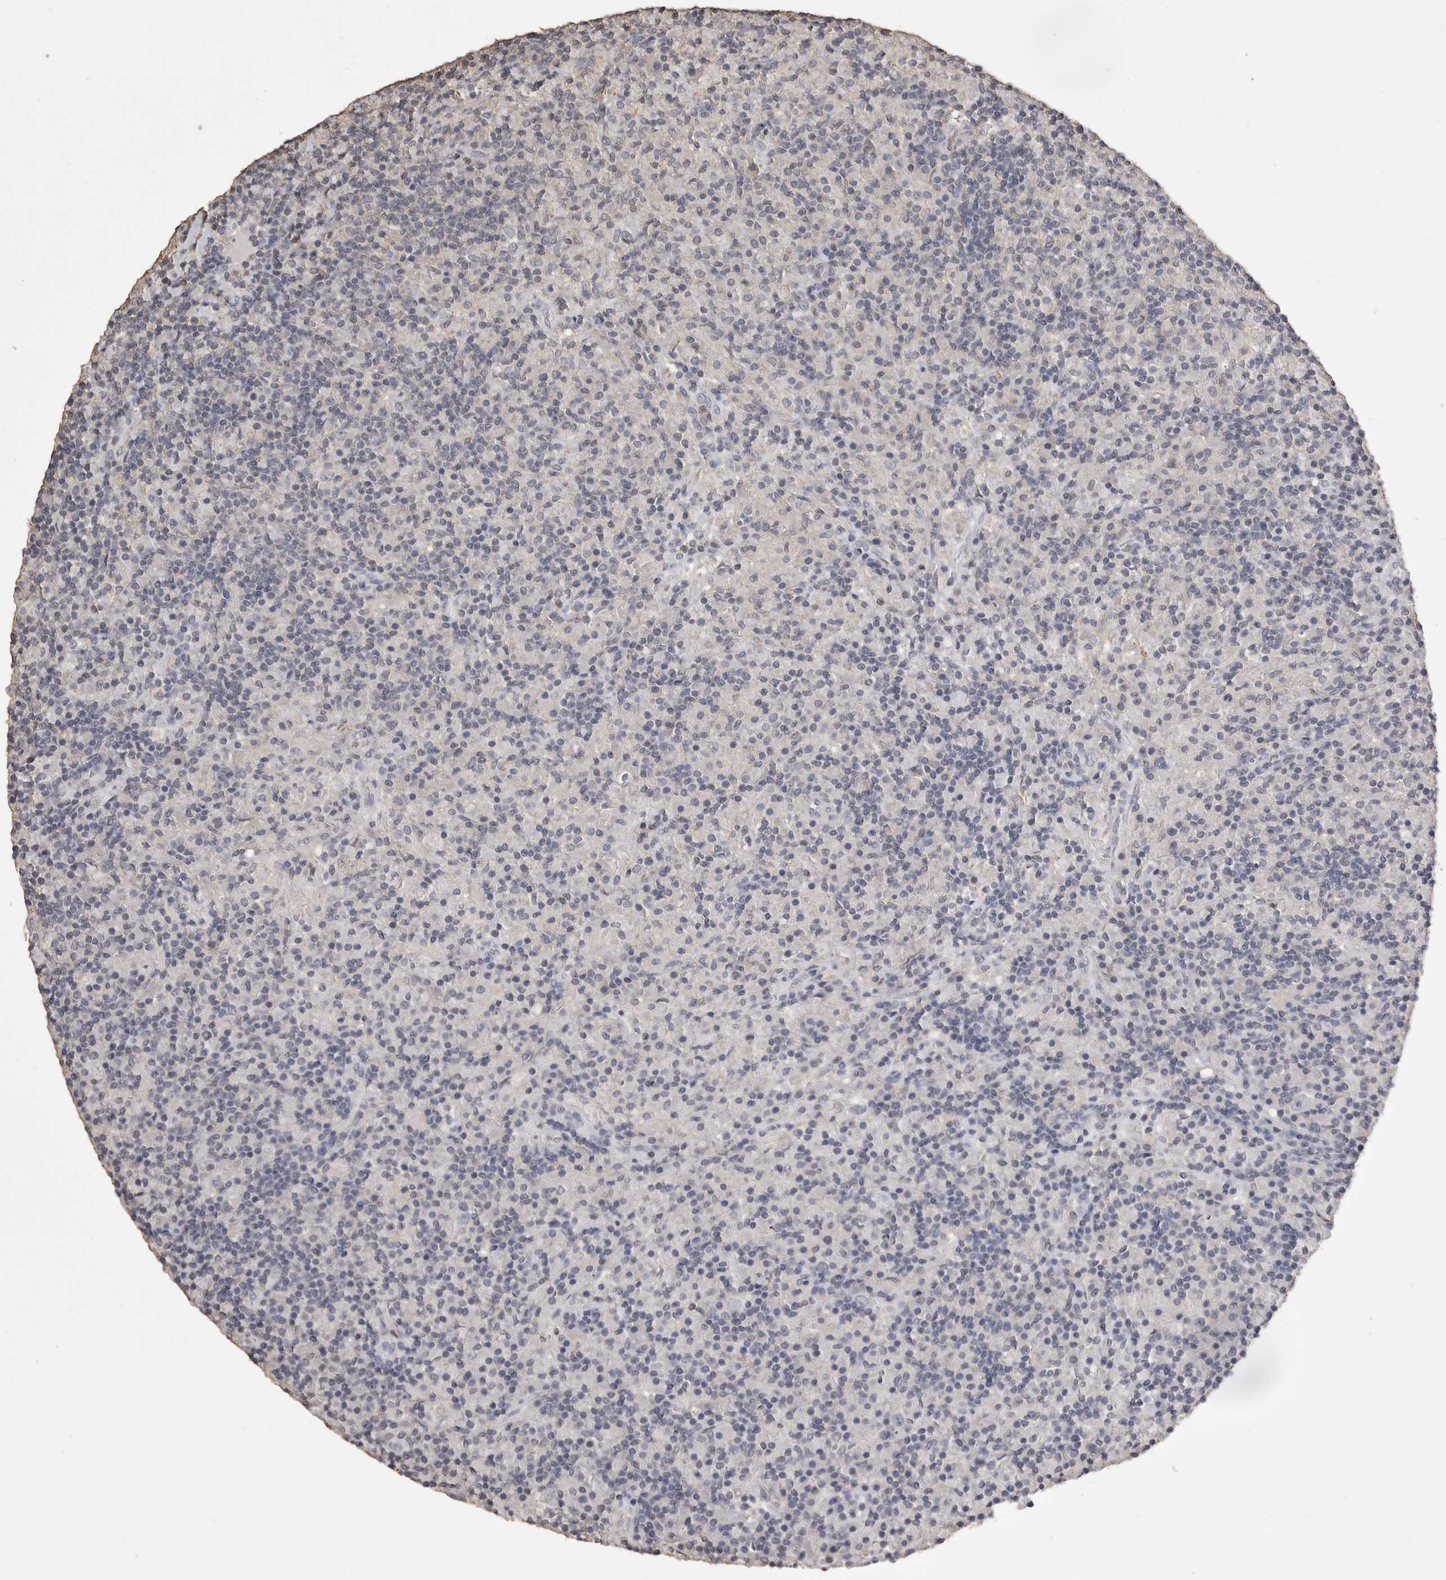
{"staining": {"intensity": "negative", "quantity": "none", "location": "none"}, "tissue": "lymphoma", "cell_type": "Tumor cells", "image_type": "cancer", "snomed": [{"axis": "morphology", "description": "Hodgkin's disease, NOS"}, {"axis": "topography", "description": "Lymph node"}], "caption": "Histopathology image shows no protein staining in tumor cells of lymphoma tissue. Brightfield microscopy of IHC stained with DAB (3,3'-diaminobenzidine) (brown) and hematoxylin (blue), captured at high magnification.", "gene": "MMP7", "patient": {"sex": "male", "age": 70}}